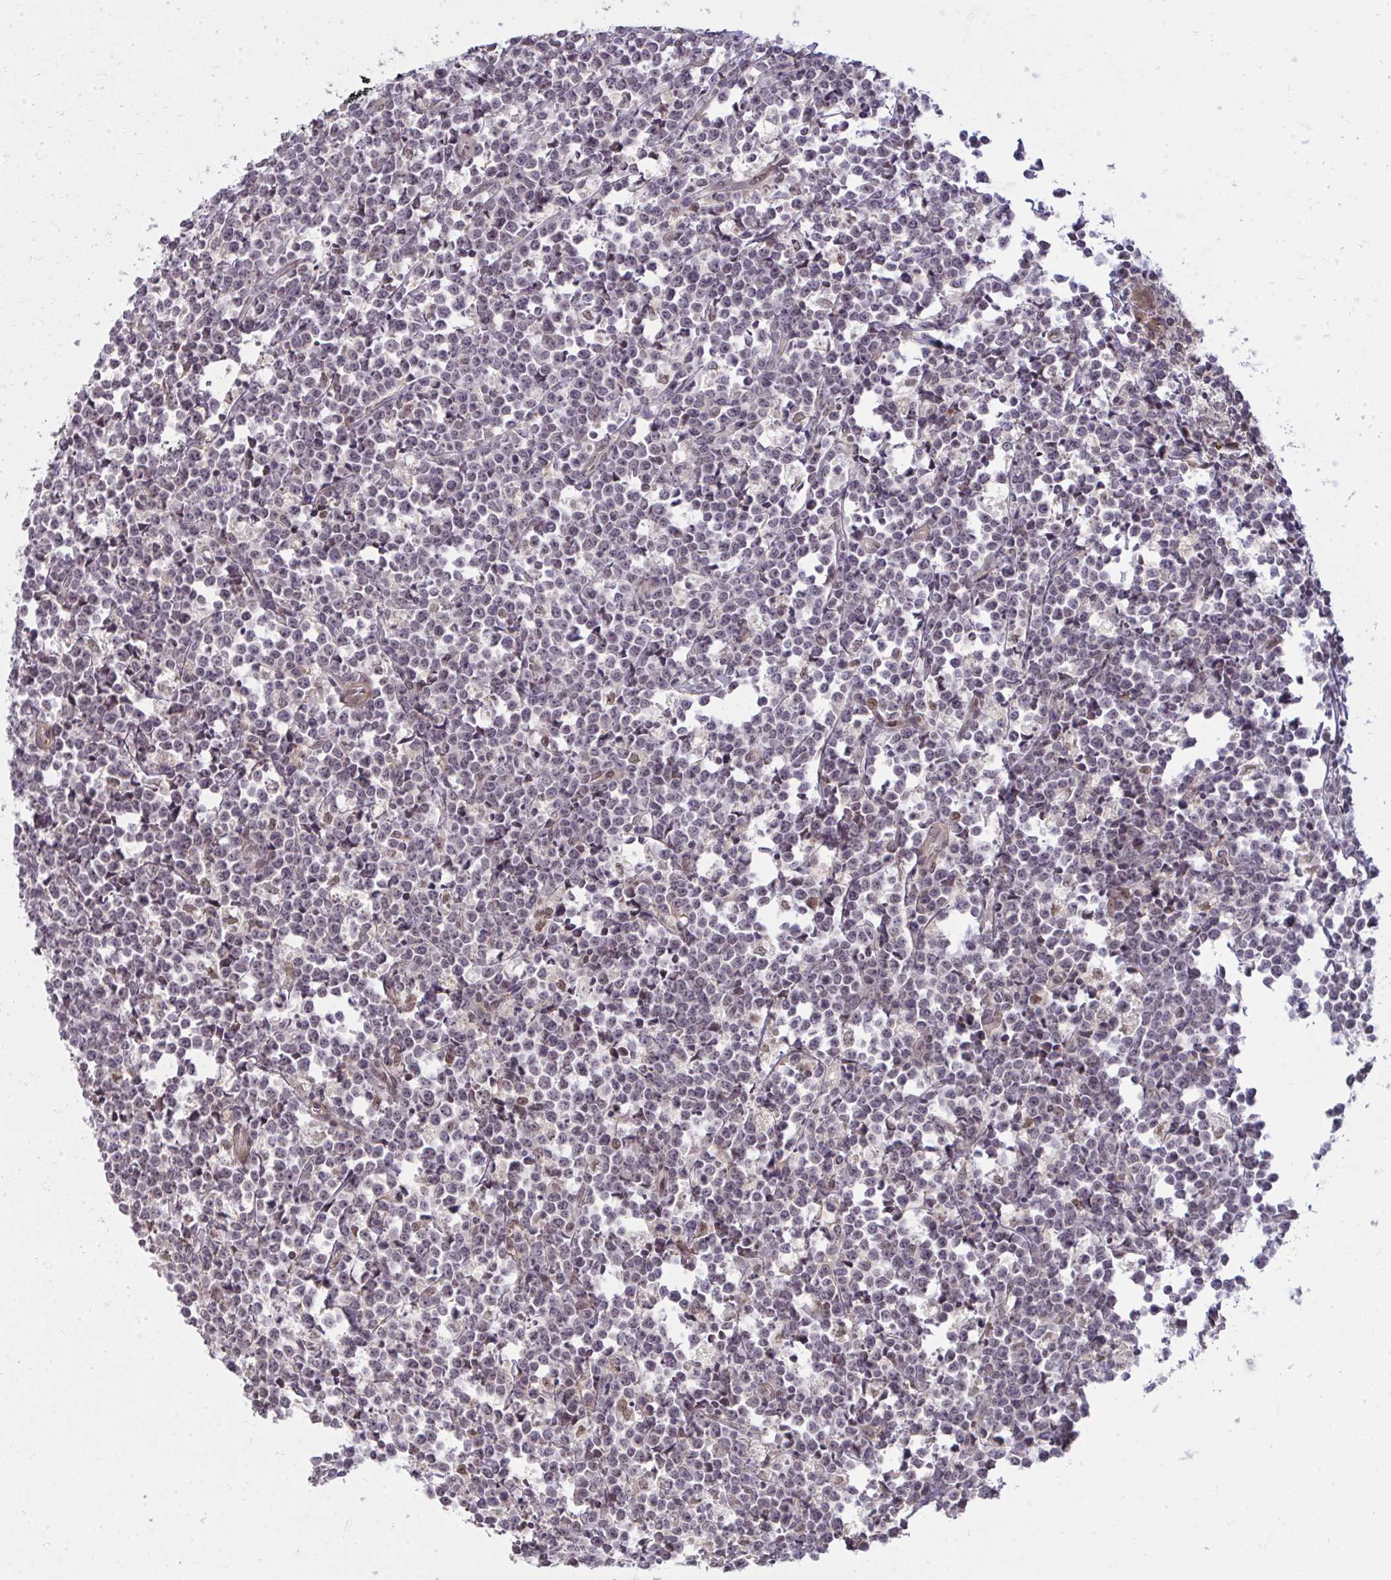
{"staining": {"intensity": "weak", "quantity": "25%-75%", "location": "nuclear"}, "tissue": "lymphoma", "cell_type": "Tumor cells", "image_type": "cancer", "snomed": [{"axis": "morphology", "description": "Malignant lymphoma, non-Hodgkin's type, High grade"}, {"axis": "topography", "description": "Small intestine"}], "caption": "There is low levels of weak nuclear expression in tumor cells of high-grade malignant lymphoma, non-Hodgkin's type, as demonstrated by immunohistochemical staining (brown color).", "gene": "ZSCAN9", "patient": {"sex": "female", "age": 56}}